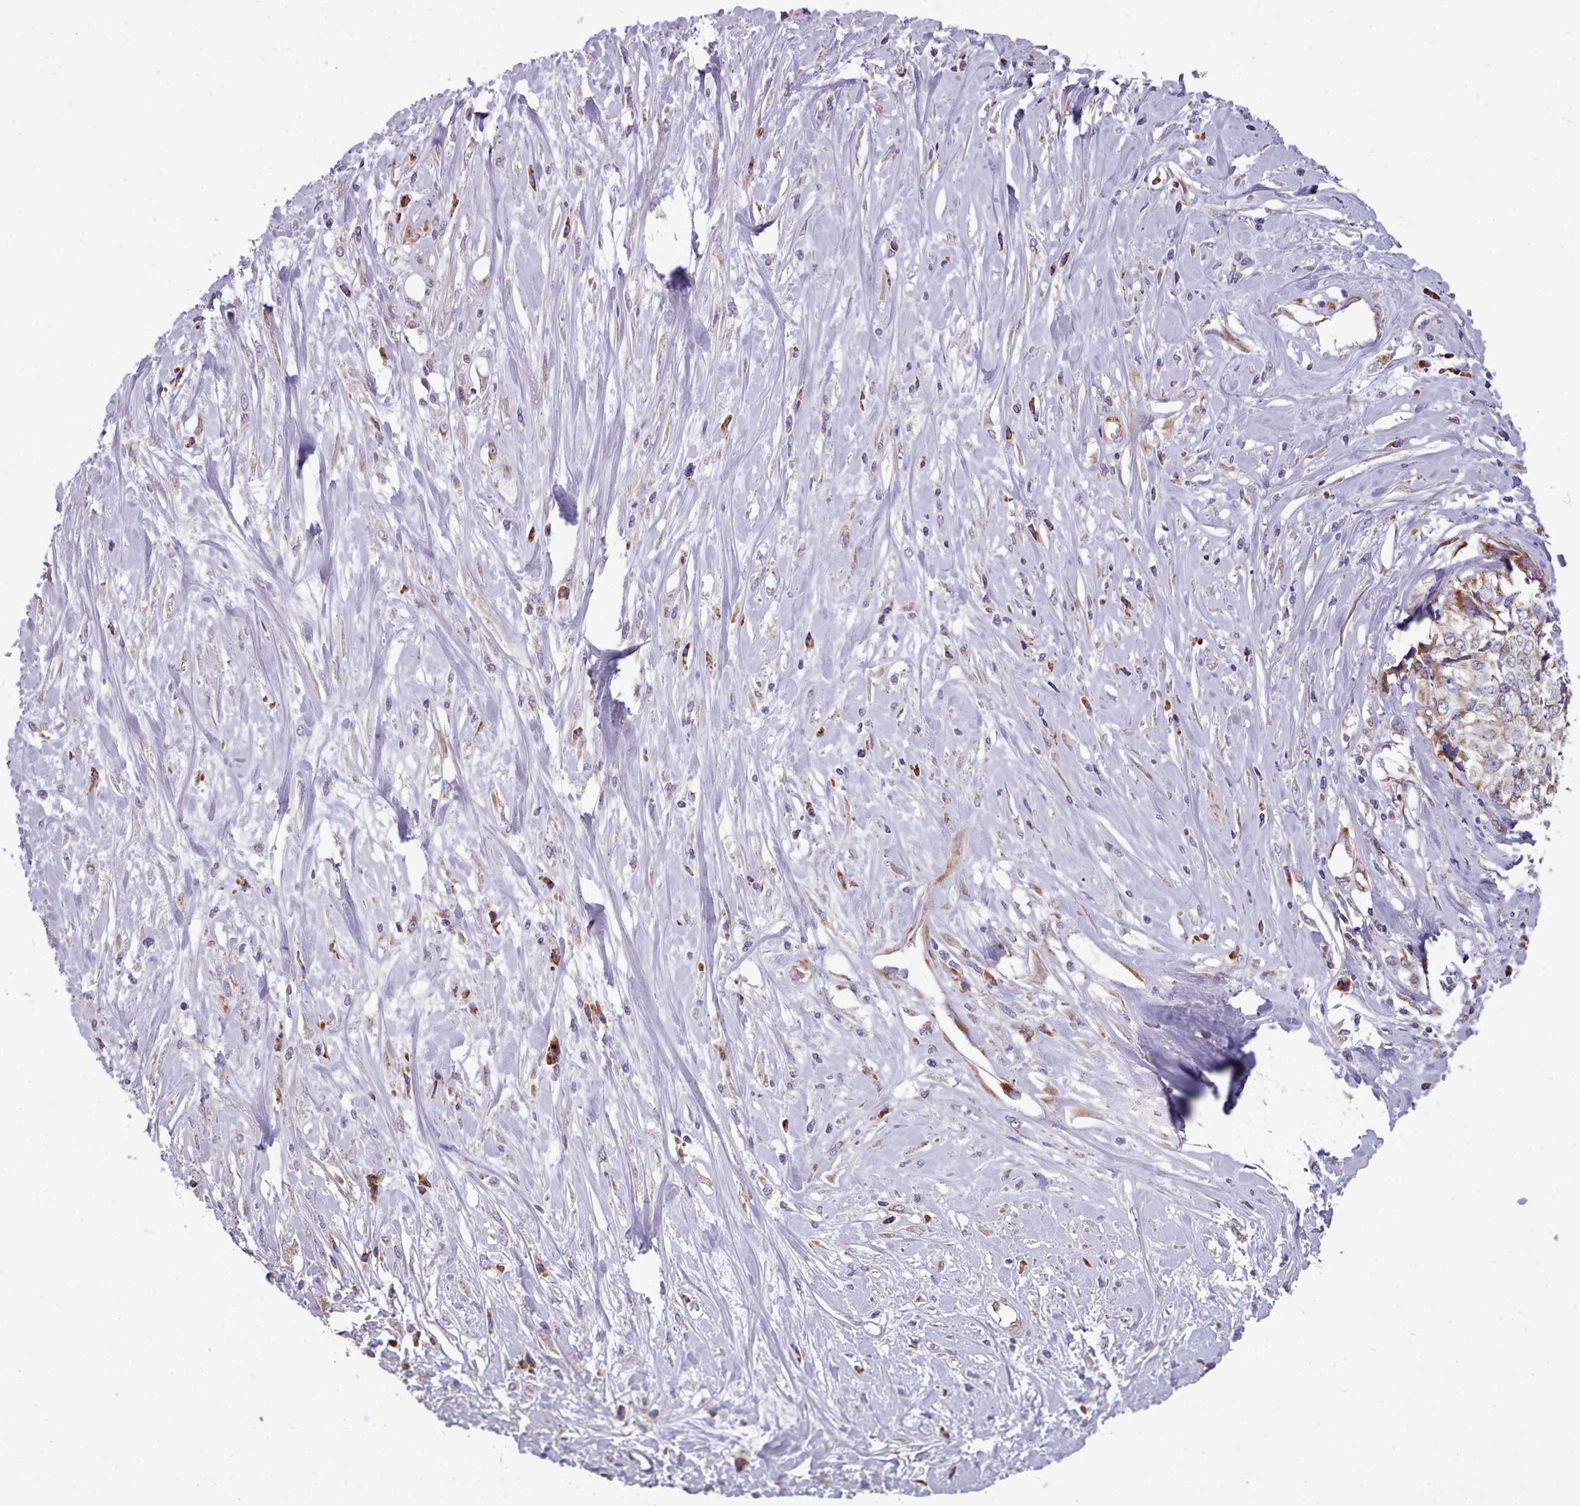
{"staining": {"intensity": "moderate", "quantity": "<25%", "location": "cytoplasmic/membranous"}, "tissue": "cervical cancer", "cell_type": "Tumor cells", "image_type": "cancer", "snomed": [{"axis": "morphology", "description": "Squamous cell carcinoma, NOS"}, {"axis": "topography", "description": "Cervix"}], "caption": "Immunohistochemistry image of neoplastic tissue: human squamous cell carcinoma (cervical) stained using IHC demonstrates low levels of moderate protein expression localized specifically in the cytoplasmic/membranous of tumor cells, appearing as a cytoplasmic/membranous brown color.", "gene": "SRP54", "patient": {"sex": "female", "age": 31}}